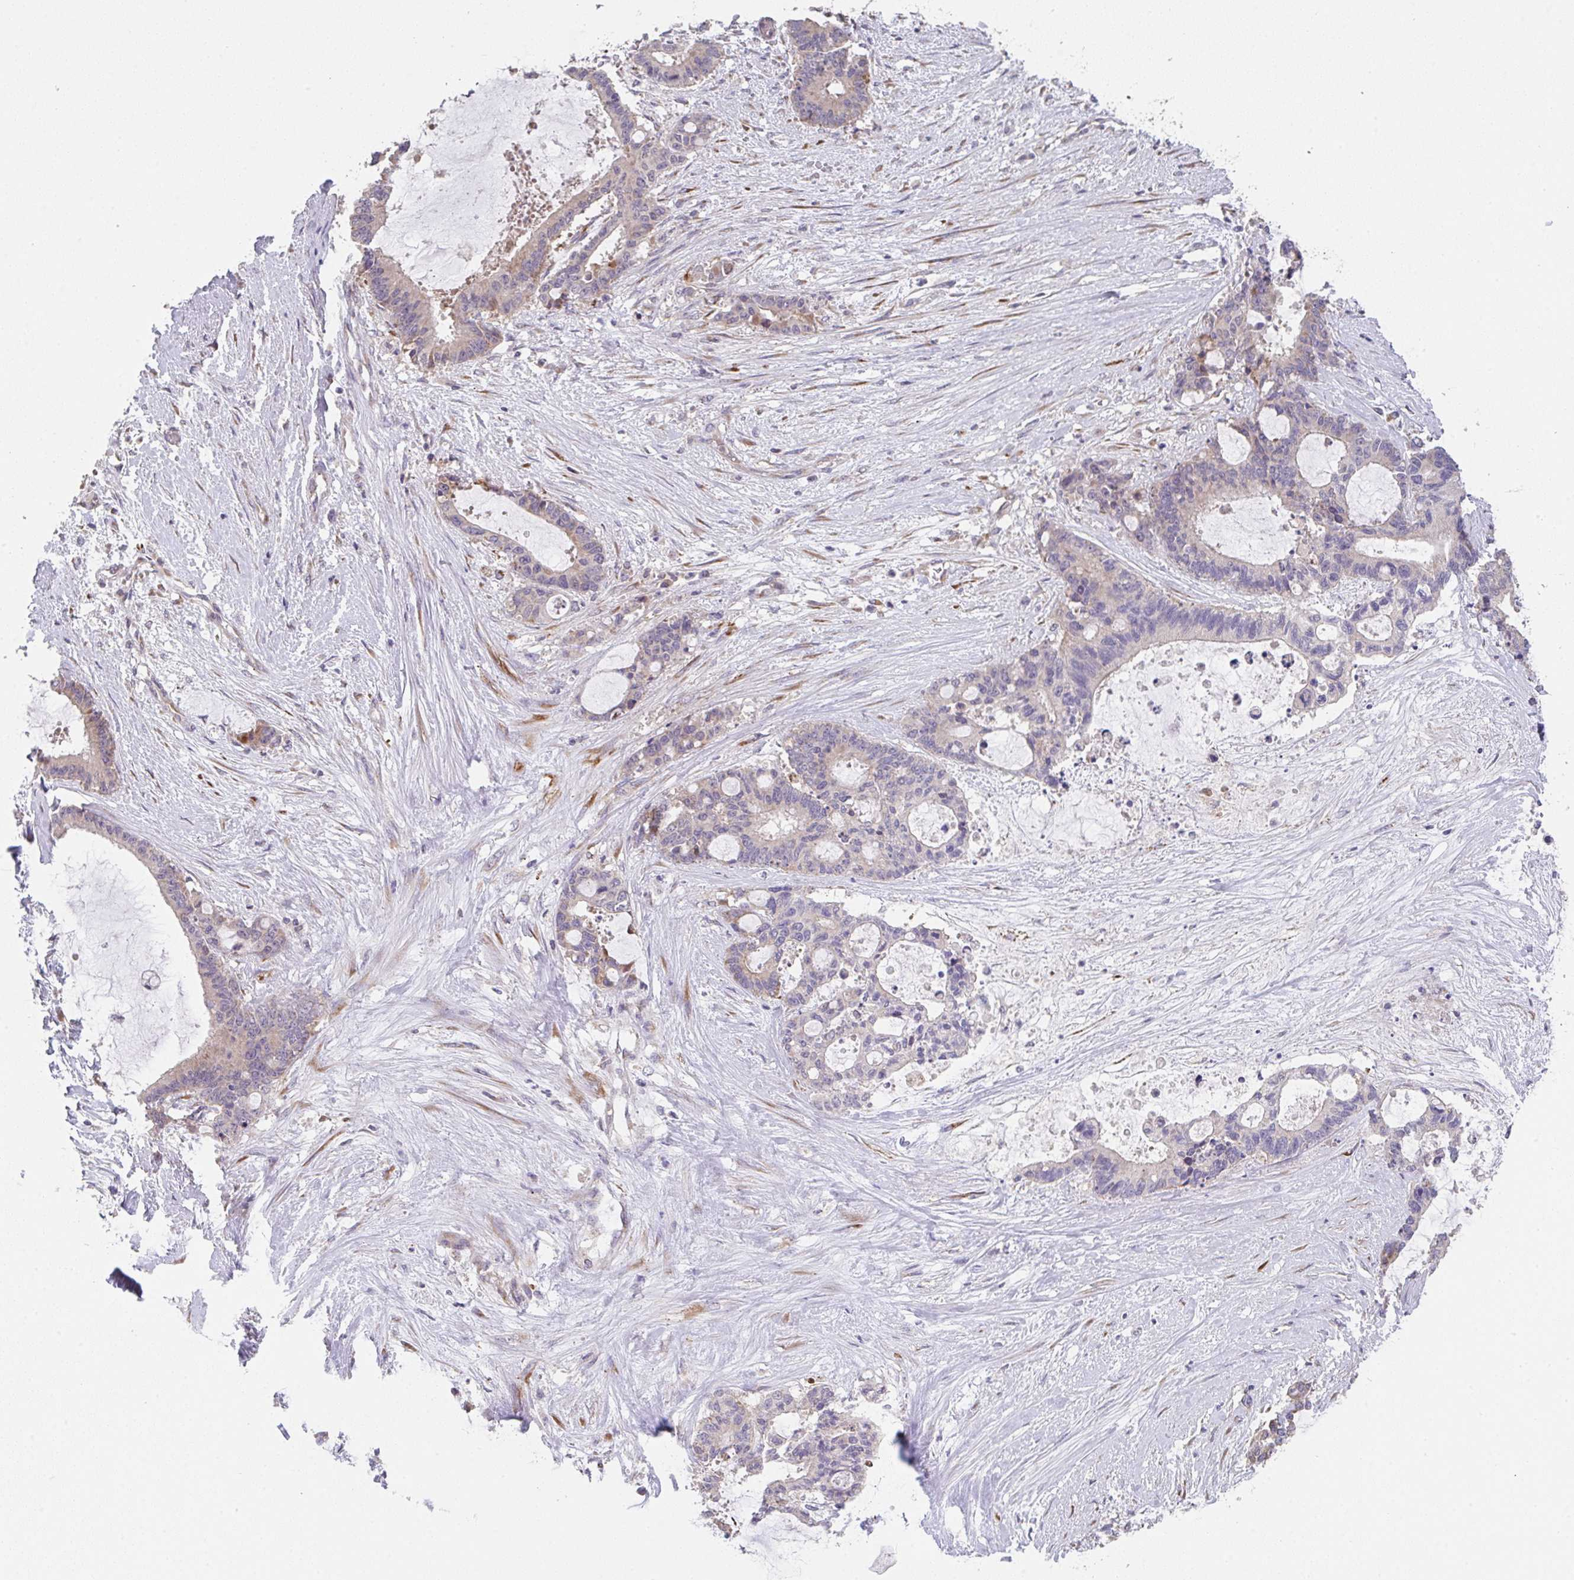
{"staining": {"intensity": "negative", "quantity": "none", "location": "none"}, "tissue": "liver cancer", "cell_type": "Tumor cells", "image_type": "cancer", "snomed": [{"axis": "morphology", "description": "Normal tissue, NOS"}, {"axis": "morphology", "description": "Cholangiocarcinoma"}, {"axis": "topography", "description": "Liver"}, {"axis": "topography", "description": "Peripheral nerve tissue"}], "caption": "This is an IHC micrograph of human liver cancer (cholangiocarcinoma). There is no expression in tumor cells.", "gene": "TSPAN31", "patient": {"sex": "female", "age": 73}}